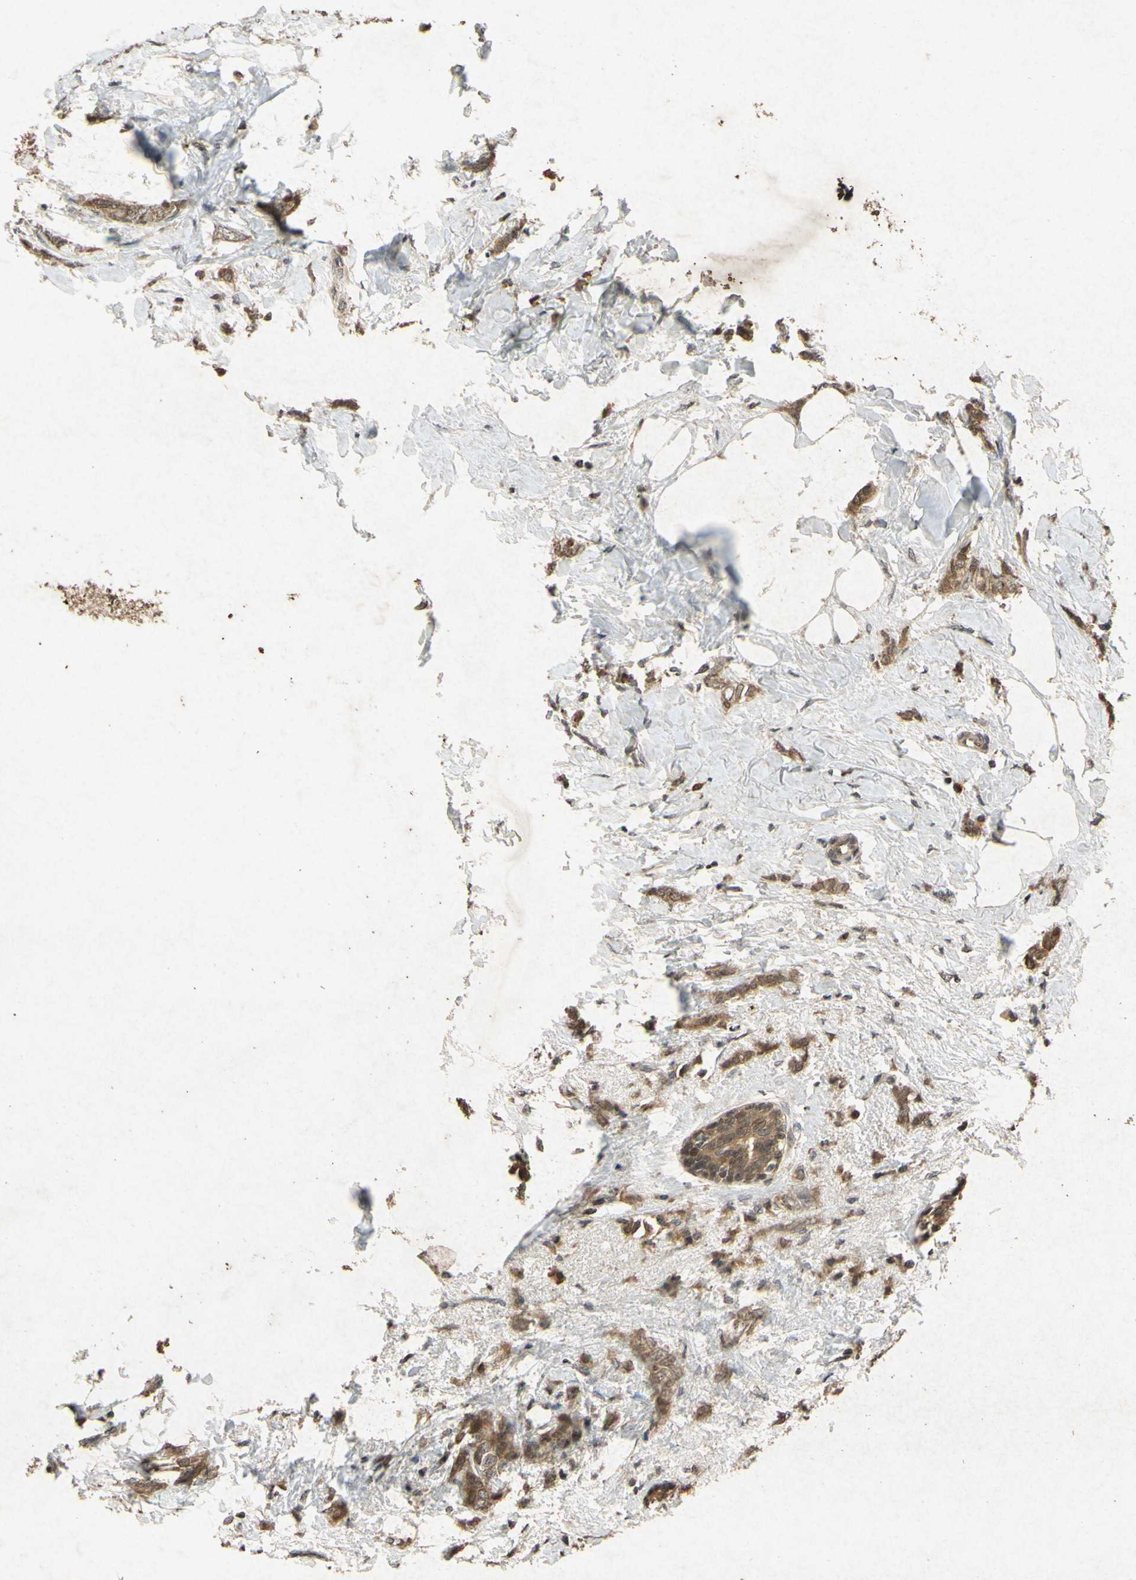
{"staining": {"intensity": "moderate", "quantity": ">75%", "location": "cytoplasmic/membranous"}, "tissue": "breast cancer", "cell_type": "Tumor cells", "image_type": "cancer", "snomed": [{"axis": "morphology", "description": "Lobular carcinoma, in situ"}, {"axis": "morphology", "description": "Lobular carcinoma"}, {"axis": "topography", "description": "Breast"}], "caption": "Human breast cancer (lobular carcinoma in situ) stained with a protein marker demonstrates moderate staining in tumor cells.", "gene": "ATP6V1H", "patient": {"sex": "female", "age": 41}}